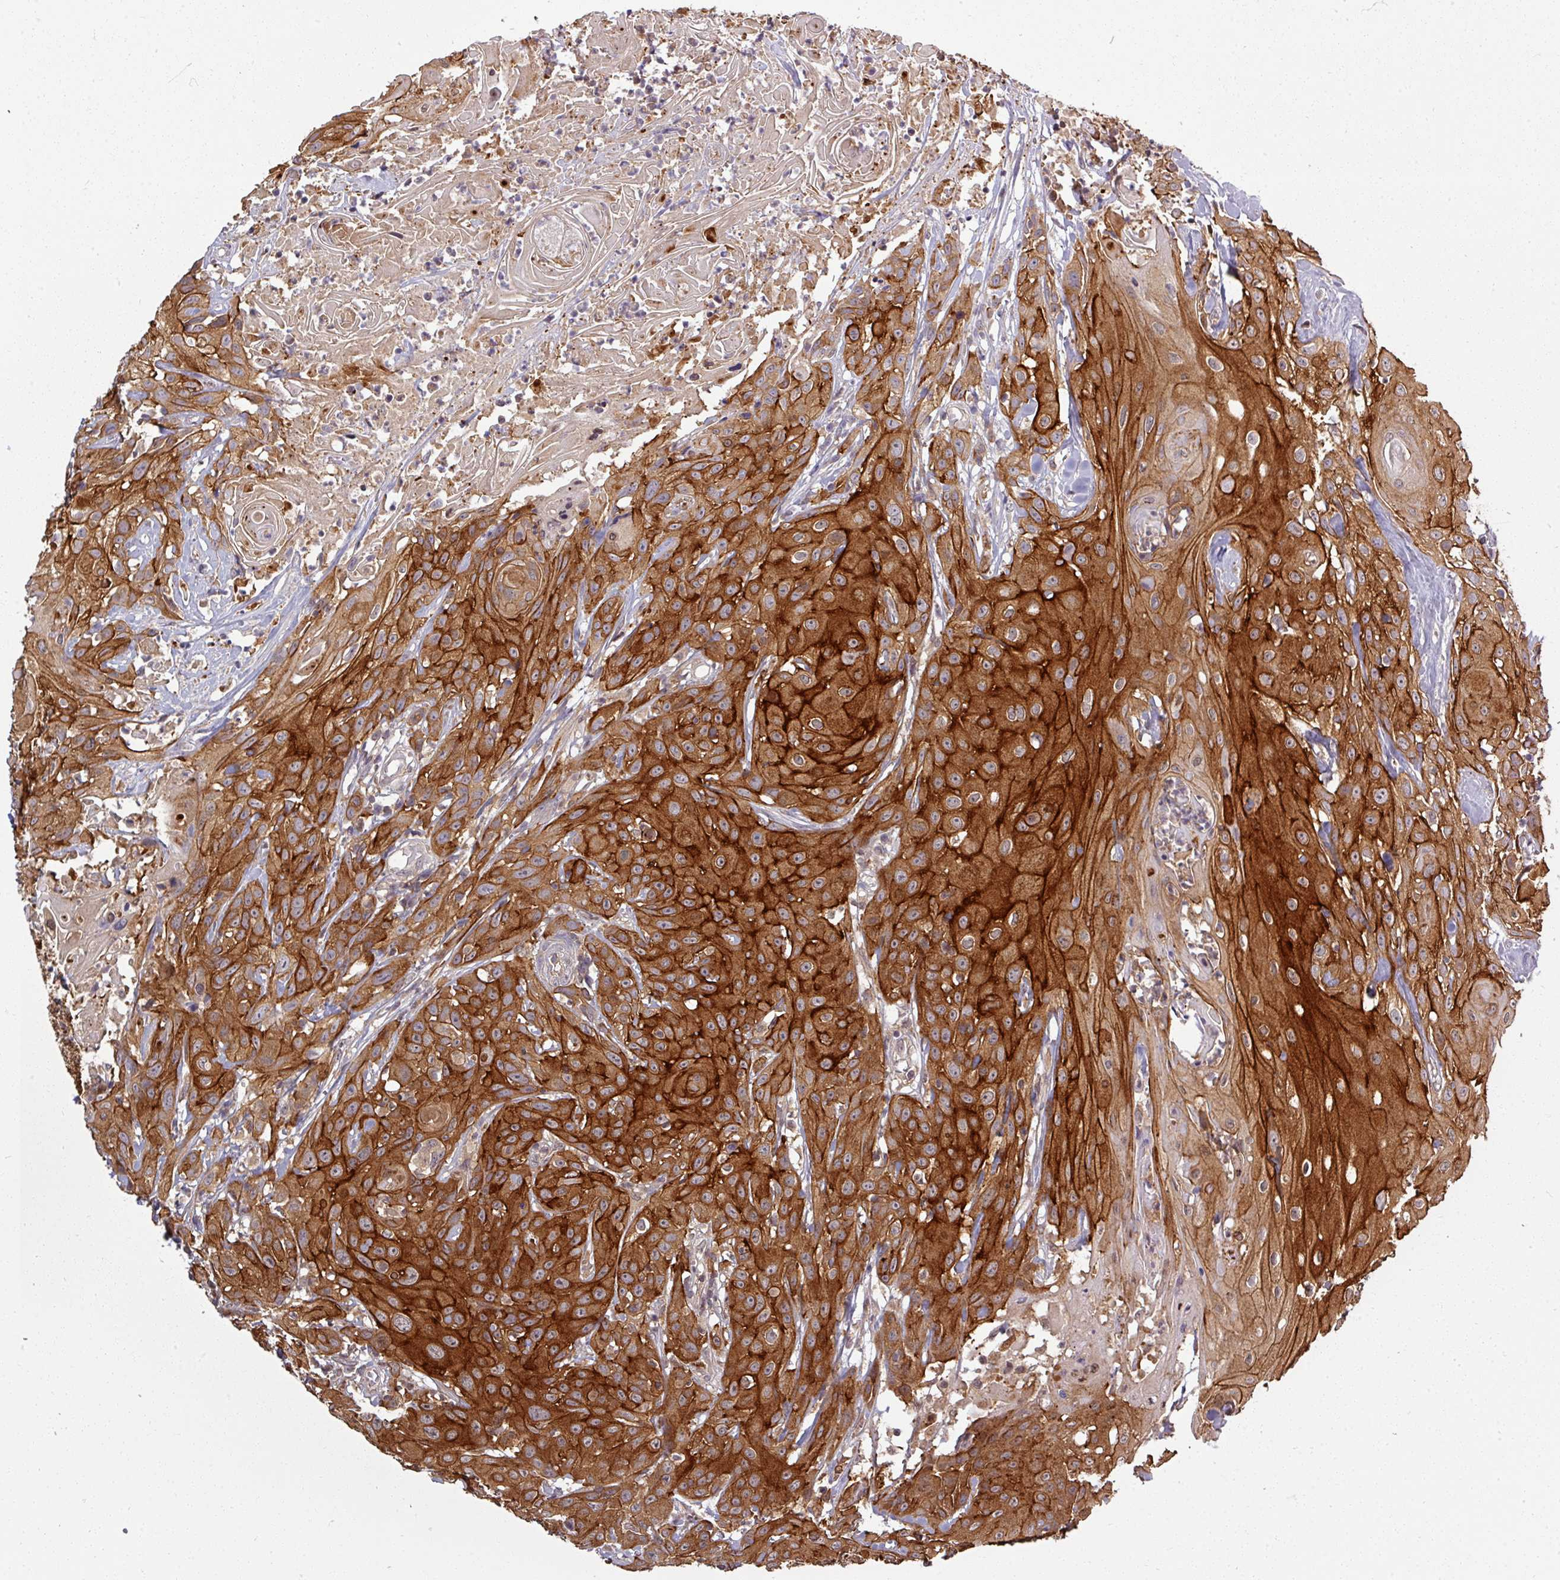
{"staining": {"intensity": "strong", "quantity": ">75%", "location": "cytoplasmic/membranous"}, "tissue": "head and neck cancer", "cell_type": "Tumor cells", "image_type": "cancer", "snomed": [{"axis": "morphology", "description": "Squamous cell carcinoma, NOS"}, {"axis": "topography", "description": "Skin"}, {"axis": "topography", "description": "Head-Neck"}], "caption": "Immunohistochemistry (IHC) photomicrograph of neoplastic tissue: head and neck cancer stained using immunohistochemistry displays high levels of strong protein expression localized specifically in the cytoplasmic/membranous of tumor cells, appearing as a cytoplasmic/membranous brown color.", "gene": "TUSC3", "patient": {"sex": "male", "age": 80}}